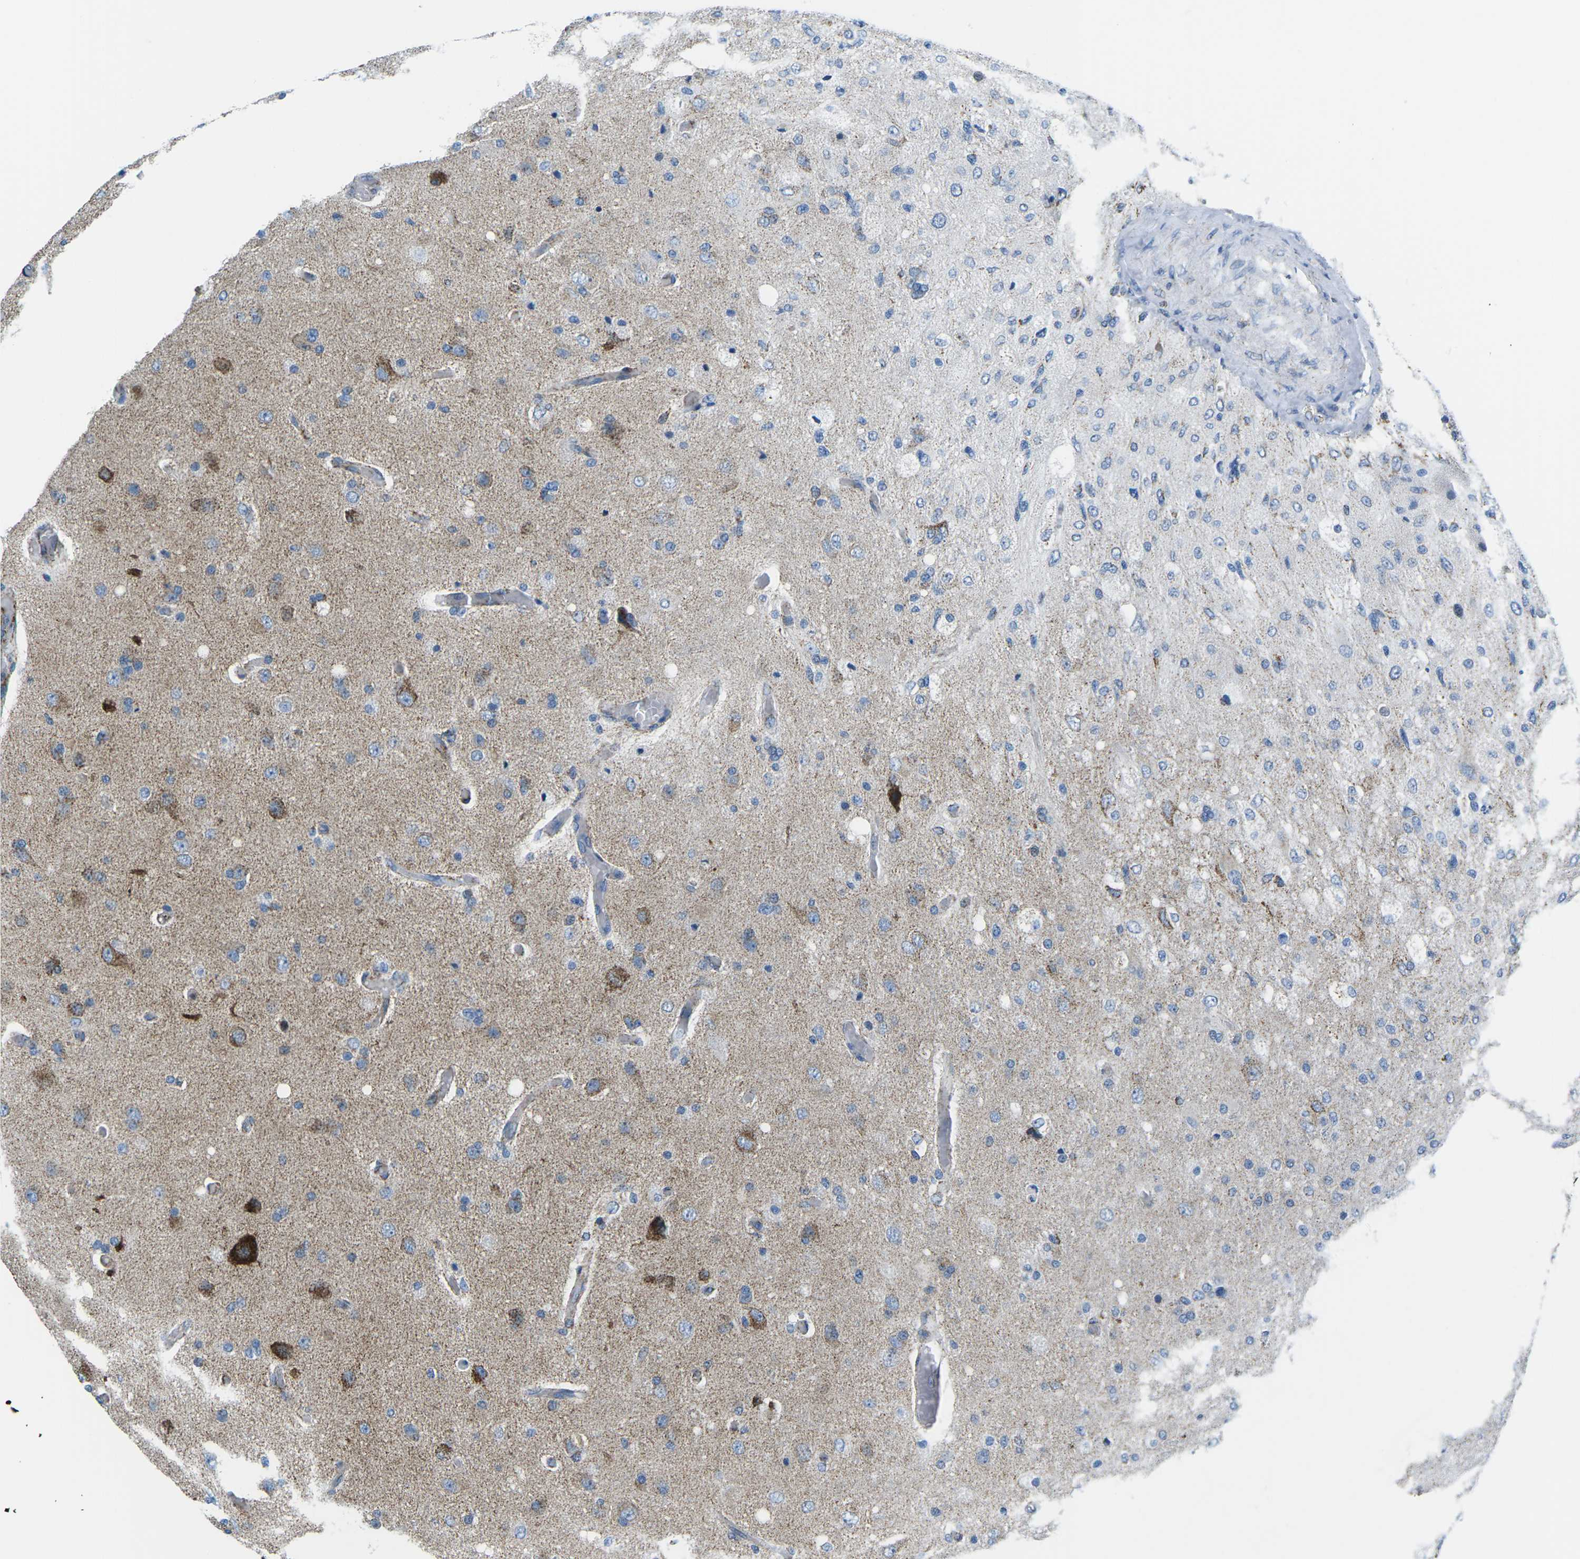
{"staining": {"intensity": "weak", "quantity": "<25%", "location": "cytoplasmic/membranous"}, "tissue": "glioma", "cell_type": "Tumor cells", "image_type": "cancer", "snomed": [{"axis": "morphology", "description": "Normal tissue, NOS"}, {"axis": "morphology", "description": "Glioma, malignant, High grade"}, {"axis": "topography", "description": "Cerebral cortex"}], "caption": "This is a micrograph of immunohistochemistry (IHC) staining of malignant glioma (high-grade), which shows no staining in tumor cells.", "gene": "COX6C", "patient": {"sex": "male", "age": 77}}